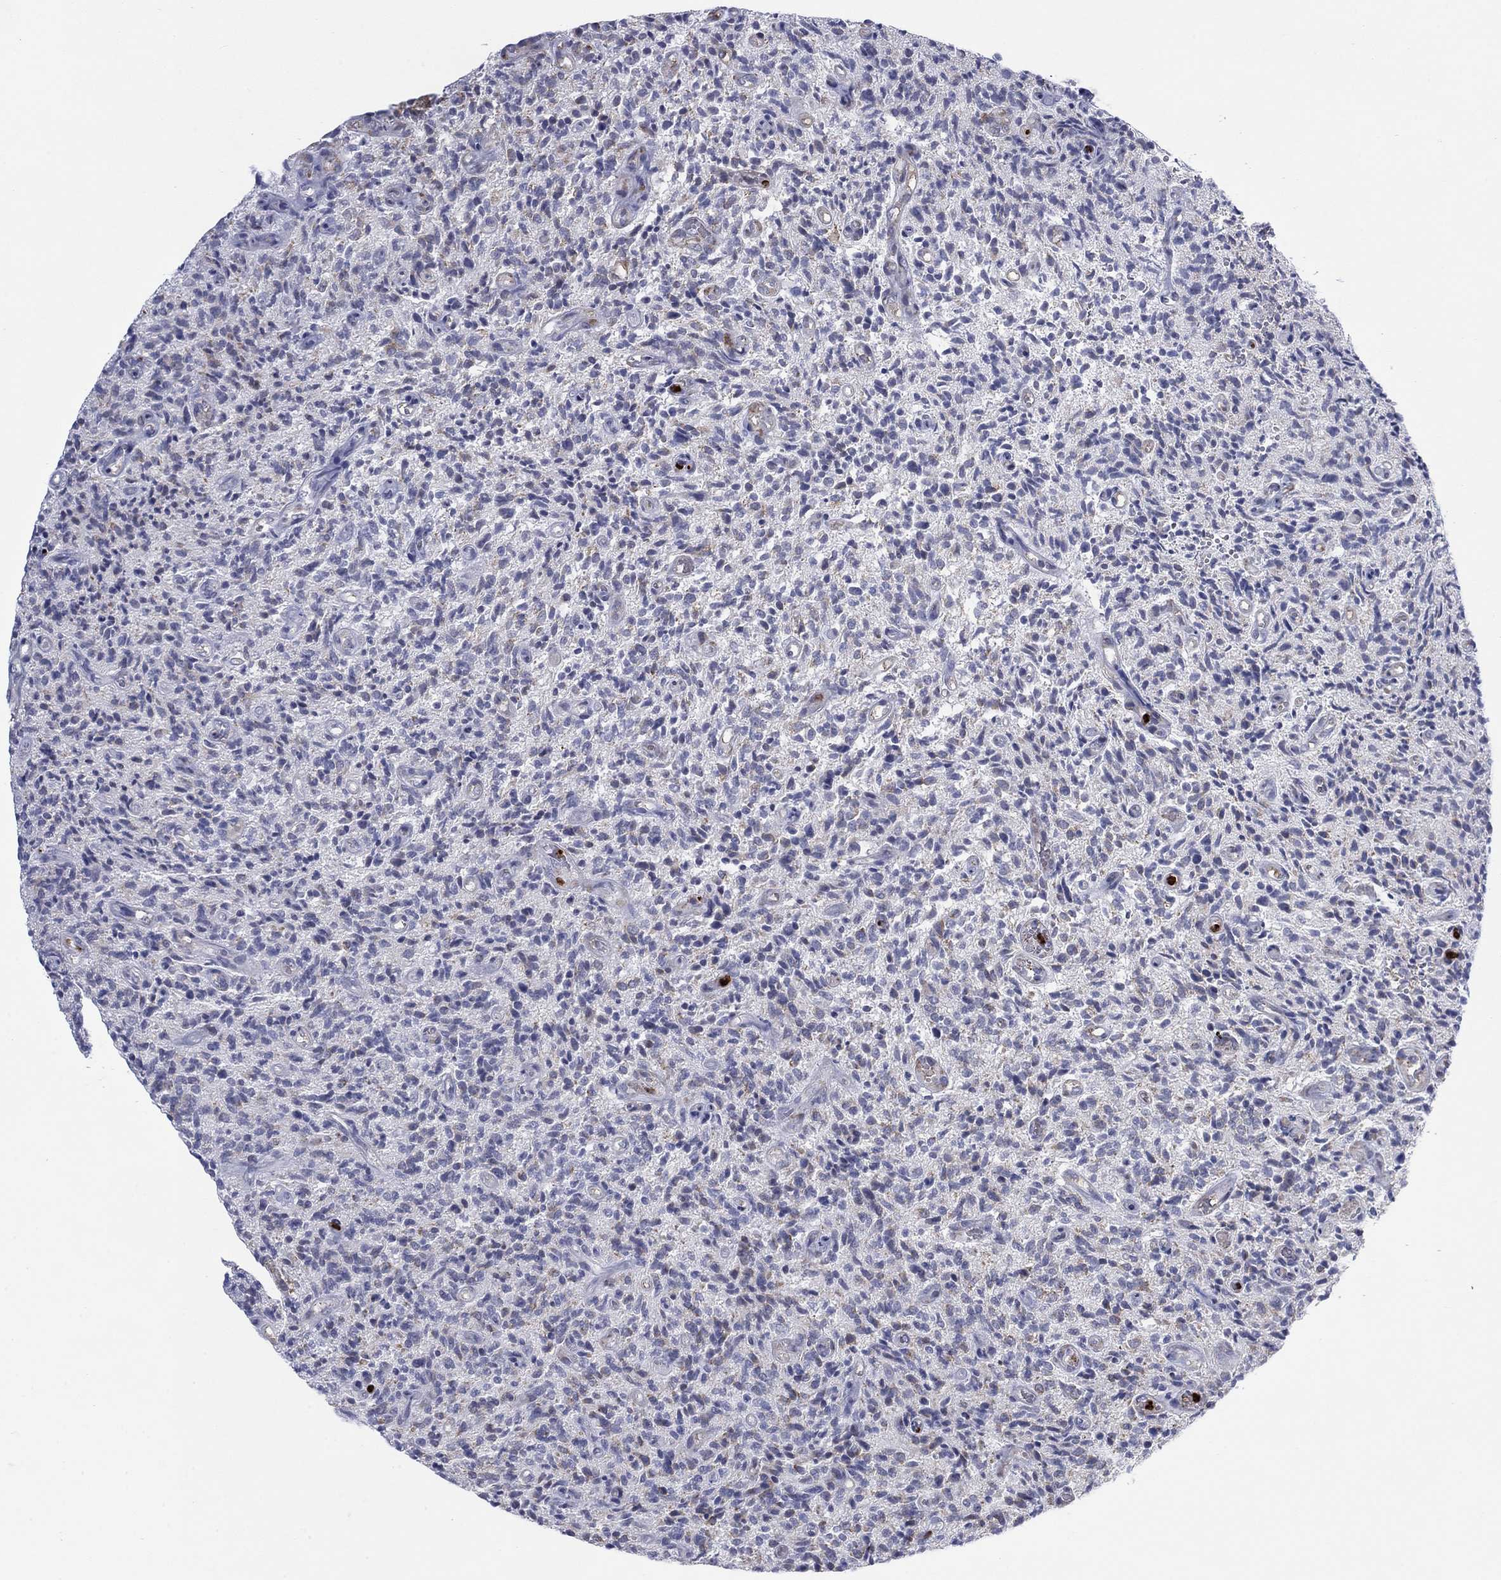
{"staining": {"intensity": "negative", "quantity": "none", "location": "none"}, "tissue": "glioma", "cell_type": "Tumor cells", "image_type": "cancer", "snomed": [{"axis": "morphology", "description": "Glioma, malignant, High grade"}, {"axis": "topography", "description": "Brain"}], "caption": "Tumor cells are negative for brown protein staining in glioma.", "gene": "MTRFR", "patient": {"sex": "male", "age": 64}}